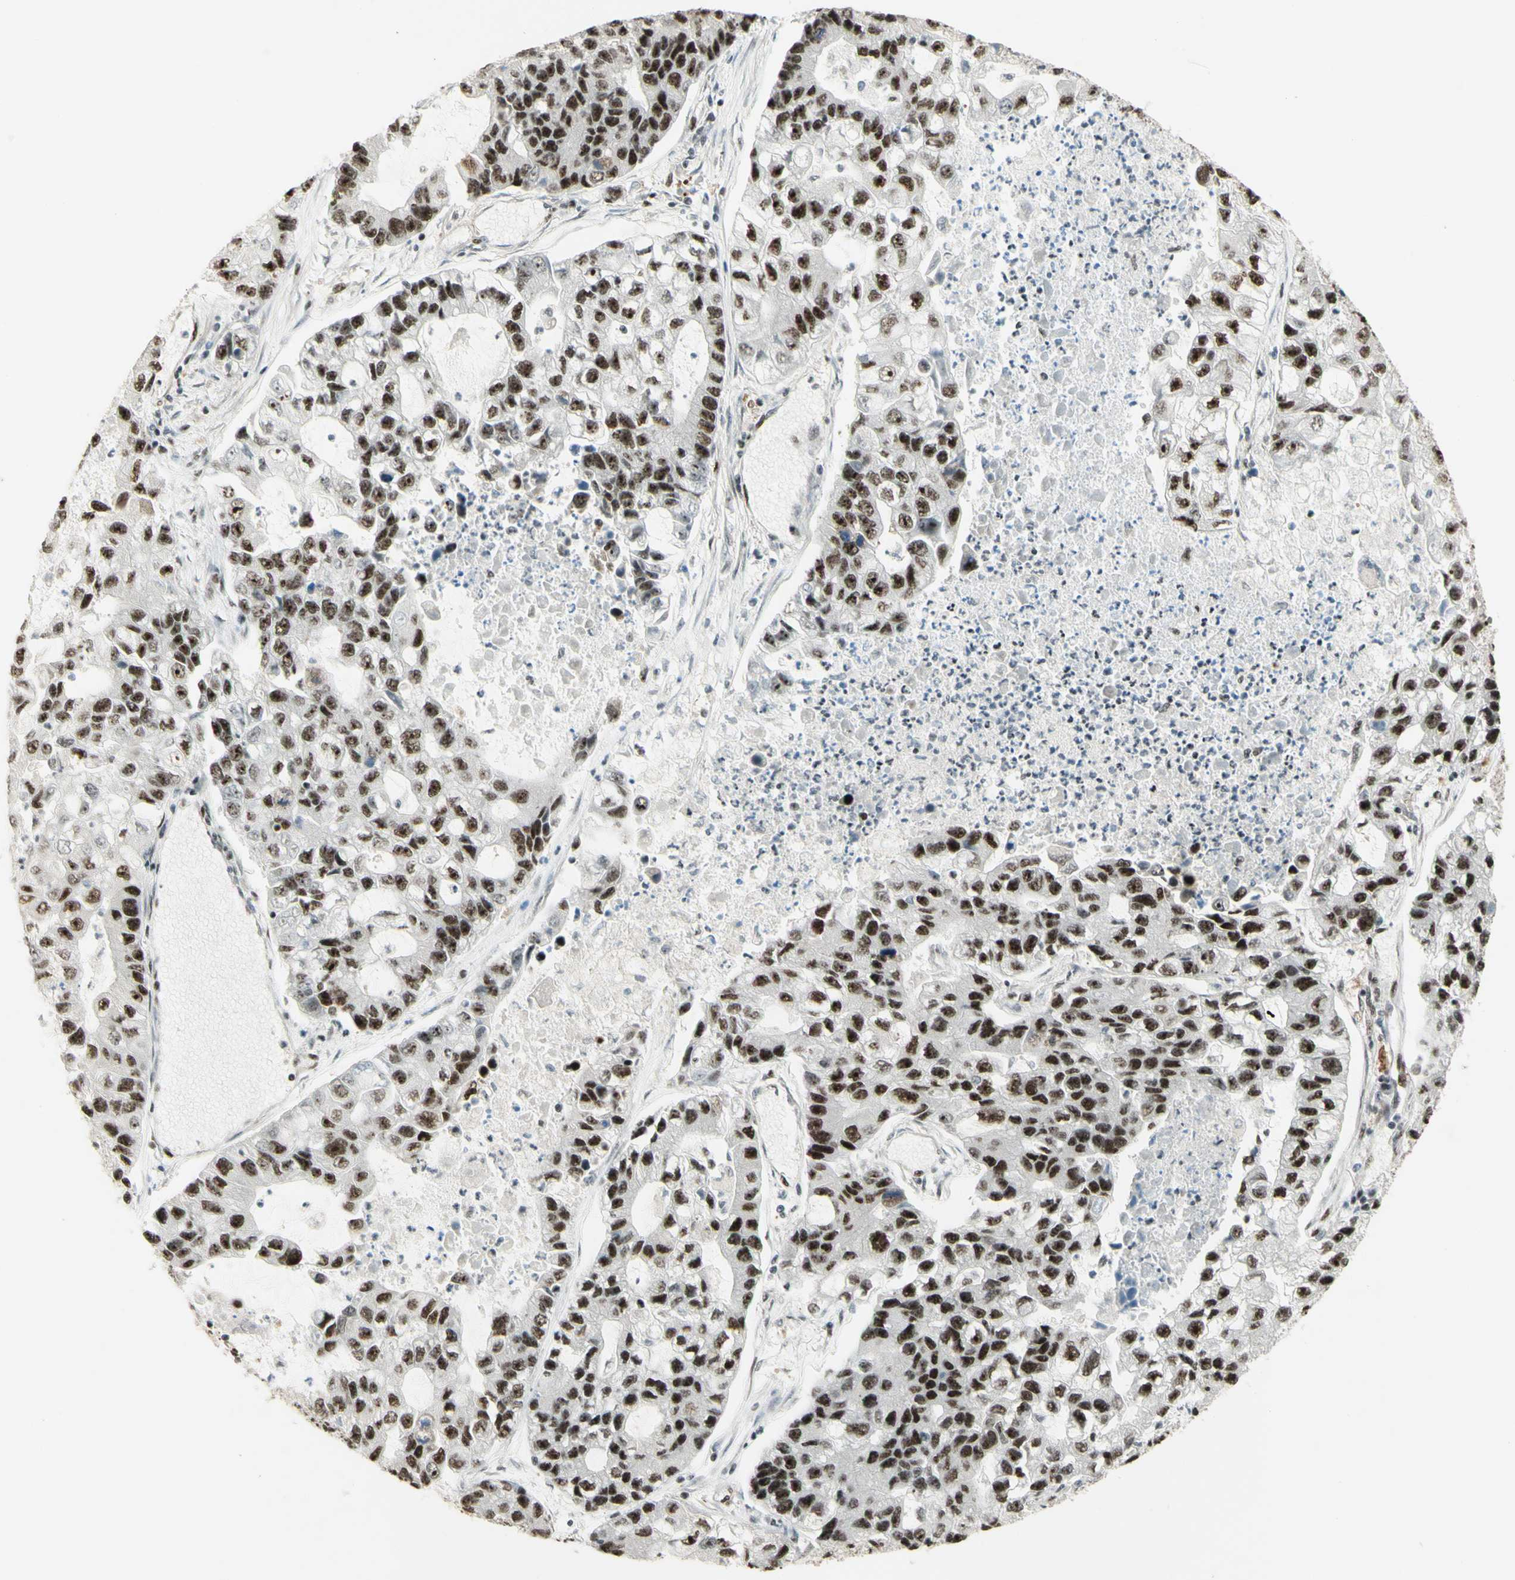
{"staining": {"intensity": "strong", "quantity": ">75%", "location": "nuclear"}, "tissue": "lung cancer", "cell_type": "Tumor cells", "image_type": "cancer", "snomed": [{"axis": "morphology", "description": "Adenocarcinoma, NOS"}, {"axis": "topography", "description": "Lung"}], "caption": "Immunohistochemical staining of human adenocarcinoma (lung) shows high levels of strong nuclear positivity in about >75% of tumor cells. Using DAB (brown) and hematoxylin (blue) stains, captured at high magnification using brightfield microscopy.", "gene": "DHX9", "patient": {"sex": "female", "age": 51}}